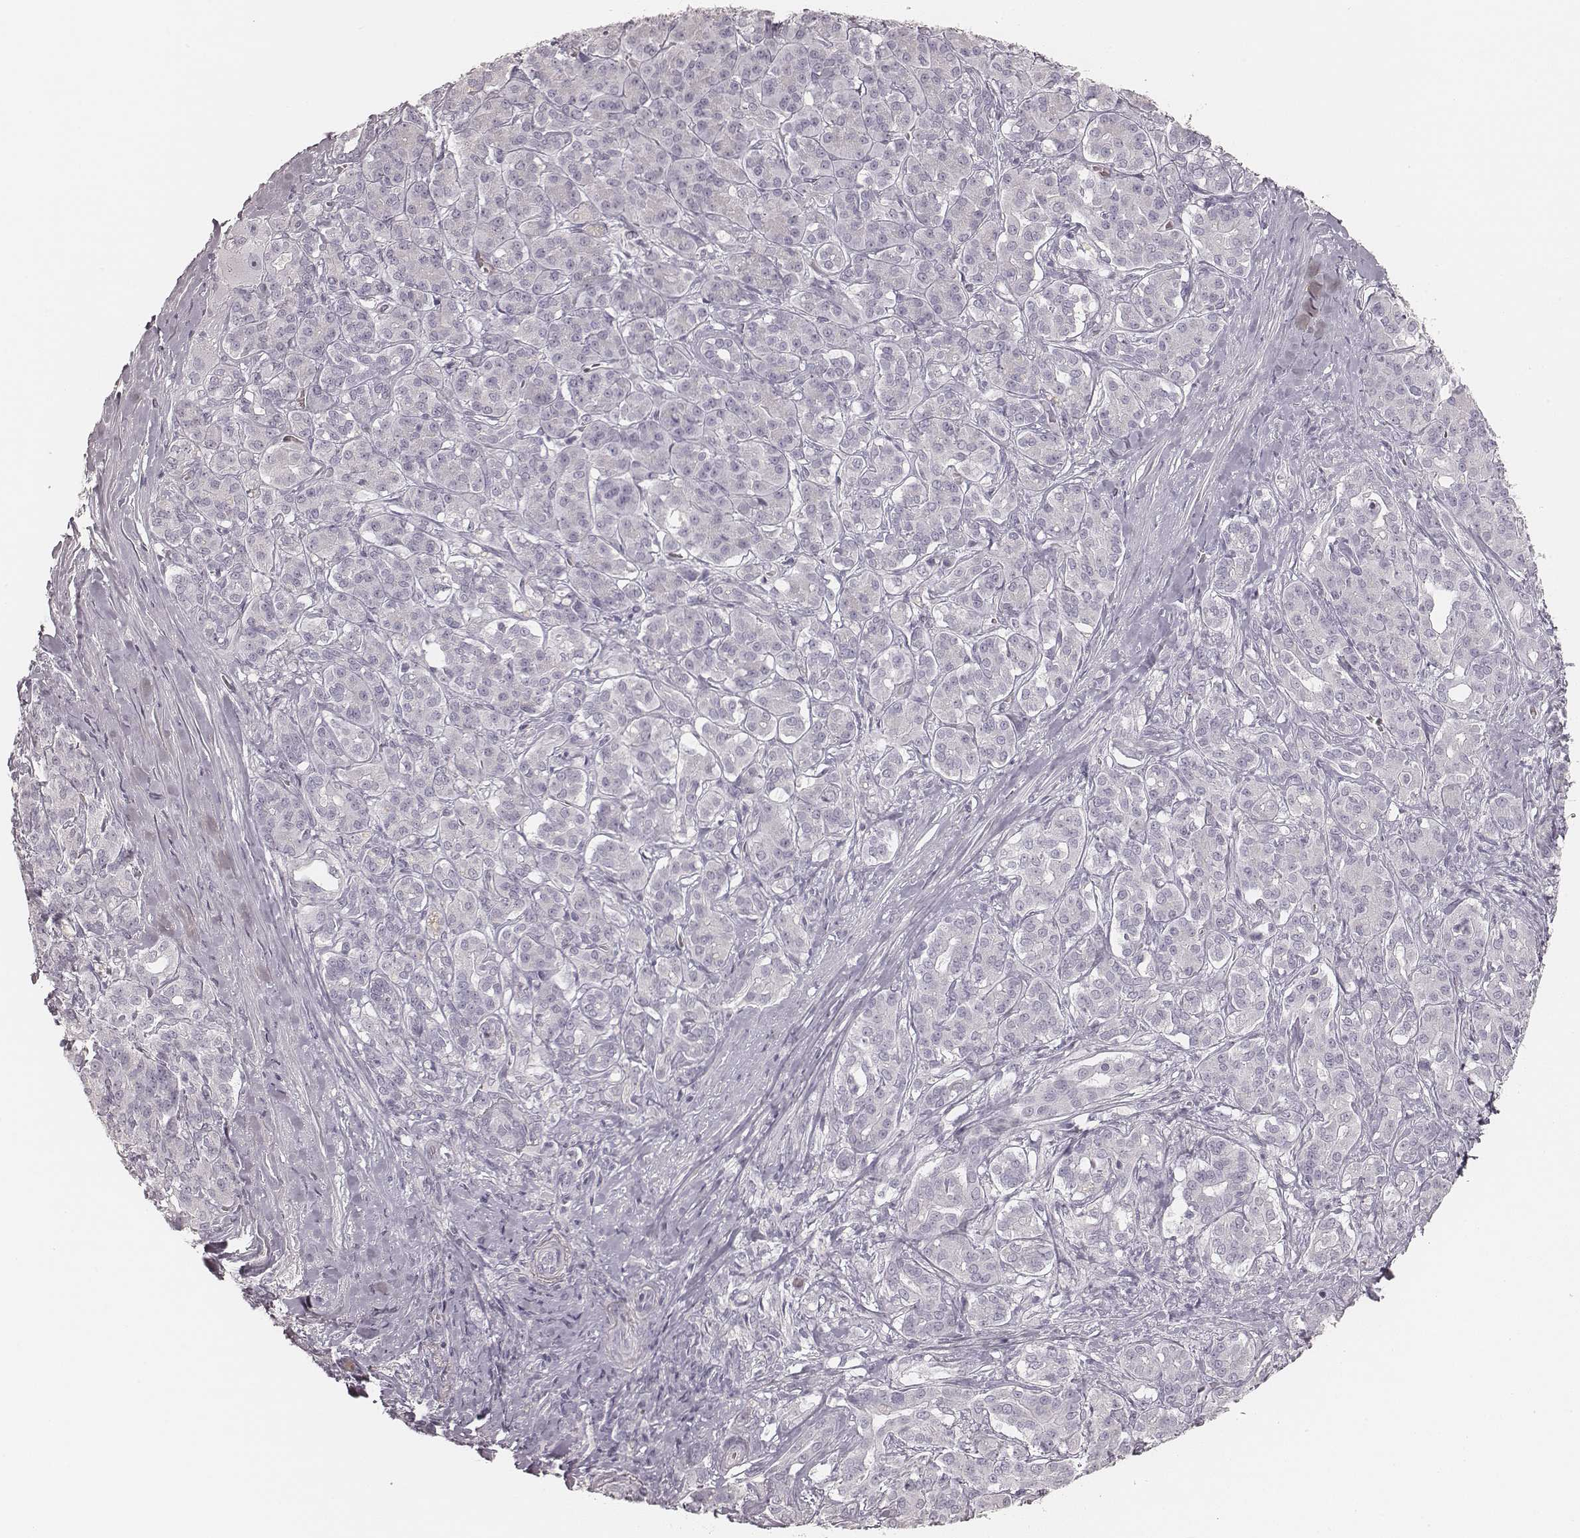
{"staining": {"intensity": "negative", "quantity": "none", "location": "none"}, "tissue": "pancreatic cancer", "cell_type": "Tumor cells", "image_type": "cancer", "snomed": [{"axis": "morphology", "description": "Normal tissue, NOS"}, {"axis": "morphology", "description": "Inflammation, NOS"}, {"axis": "morphology", "description": "Adenocarcinoma, NOS"}, {"axis": "topography", "description": "Pancreas"}], "caption": "This is a histopathology image of immunohistochemistry (IHC) staining of adenocarcinoma (pancreatic), which shows no staining in tumor cells.", "gene": "KRT72", "patient": {"sex": "male", "age": 57}}